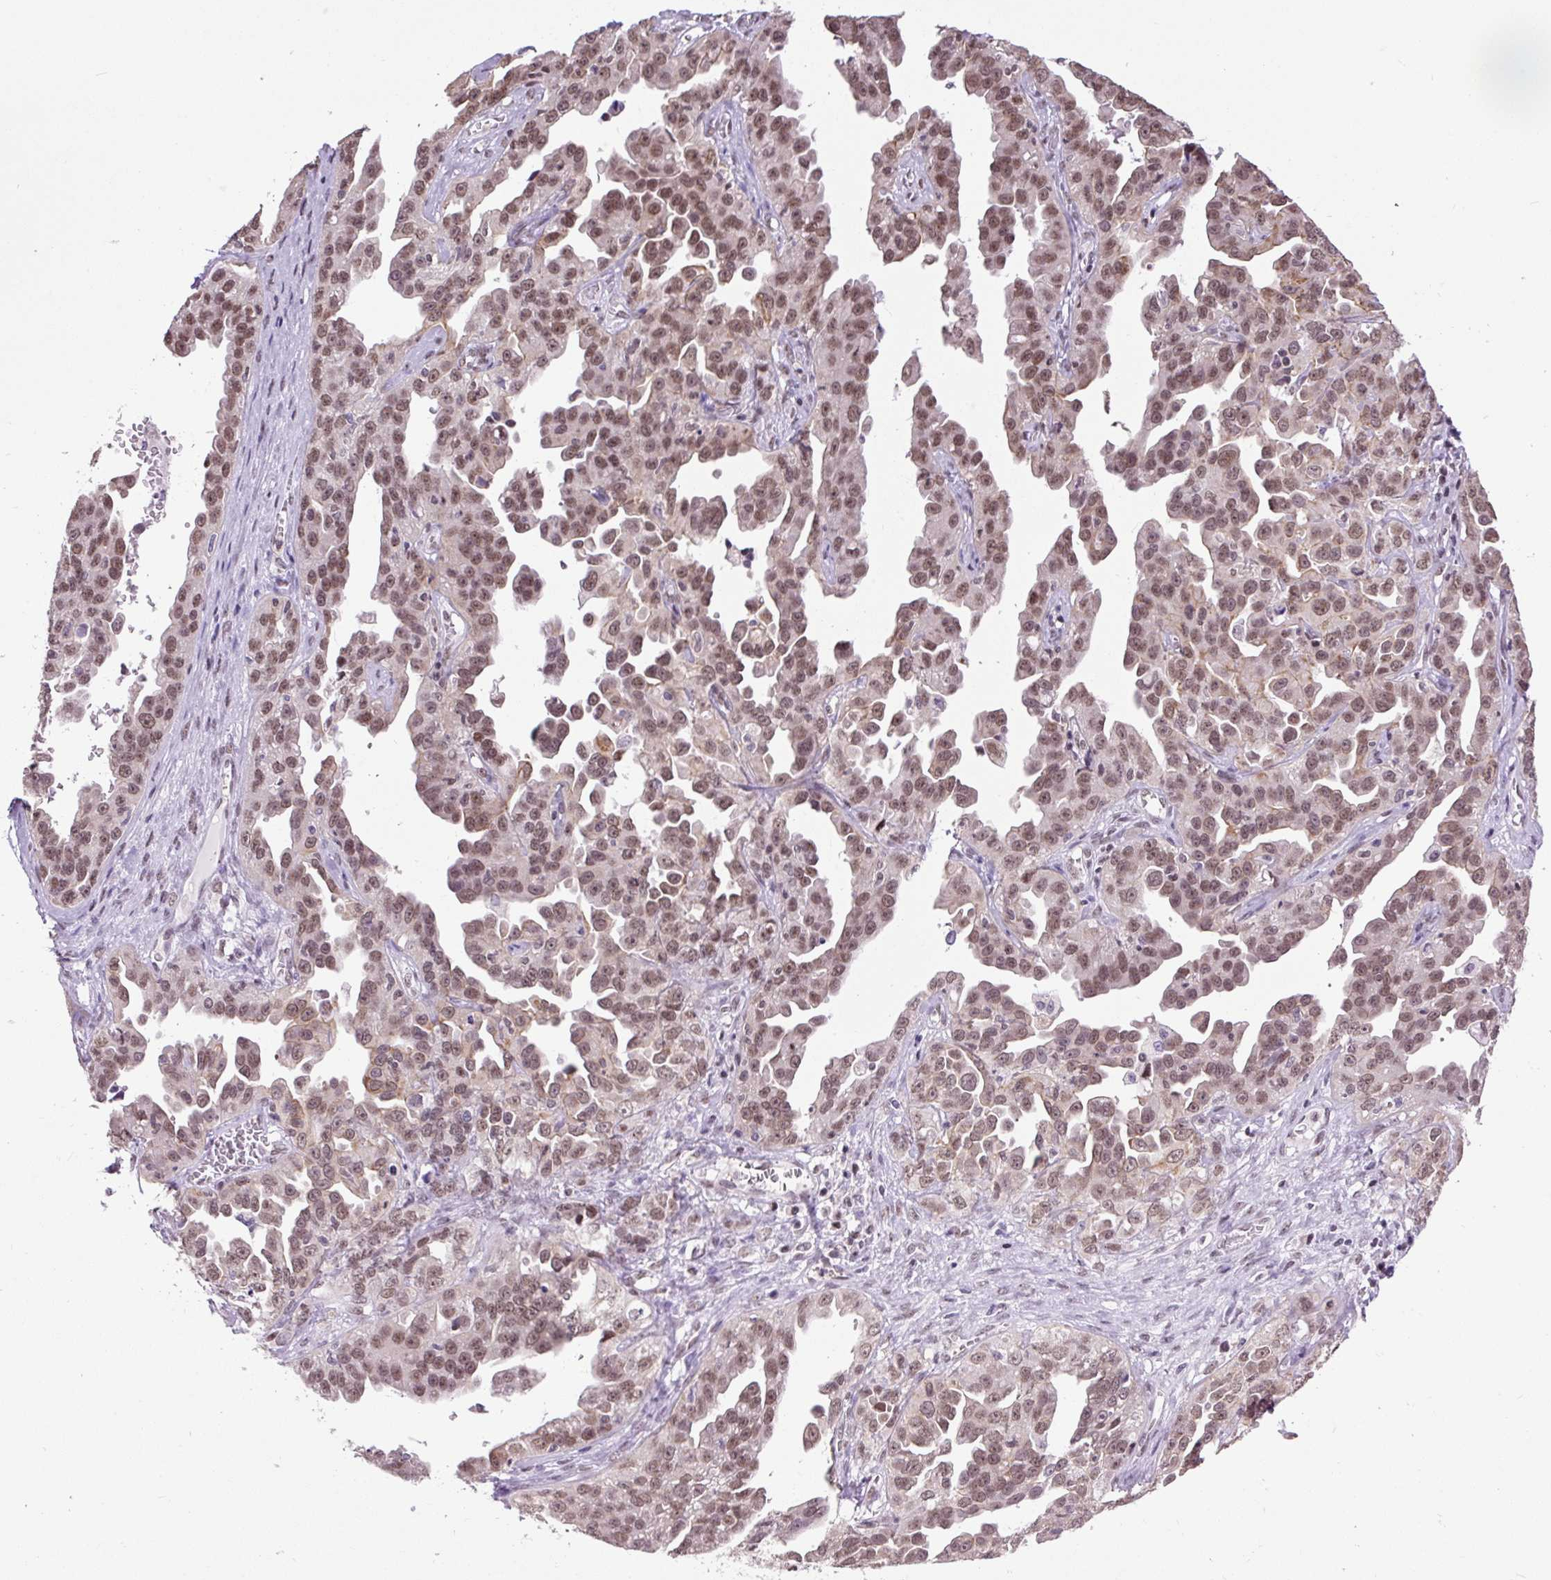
{"staining": {"intensity": "moderate", "quantity": ">75%", "location": "nuclear"}, "tissue": "ovarian cancer", "cell_type": "Tumor cells", "image_type": "cancer", "snomed": [{"axis": "morphology", "description": "Cystadenocarcinoma, serous, NOS"}, {"axis": "topography", "description": "Ovary"}], "caption": "This histopathology image displays IHC staining of human ovarian cancer, with medium moderate nuclear staining in about >75% of tumor cells.", "gene": "ZNF672", "patient": {"sex": "female", "age": 75}}